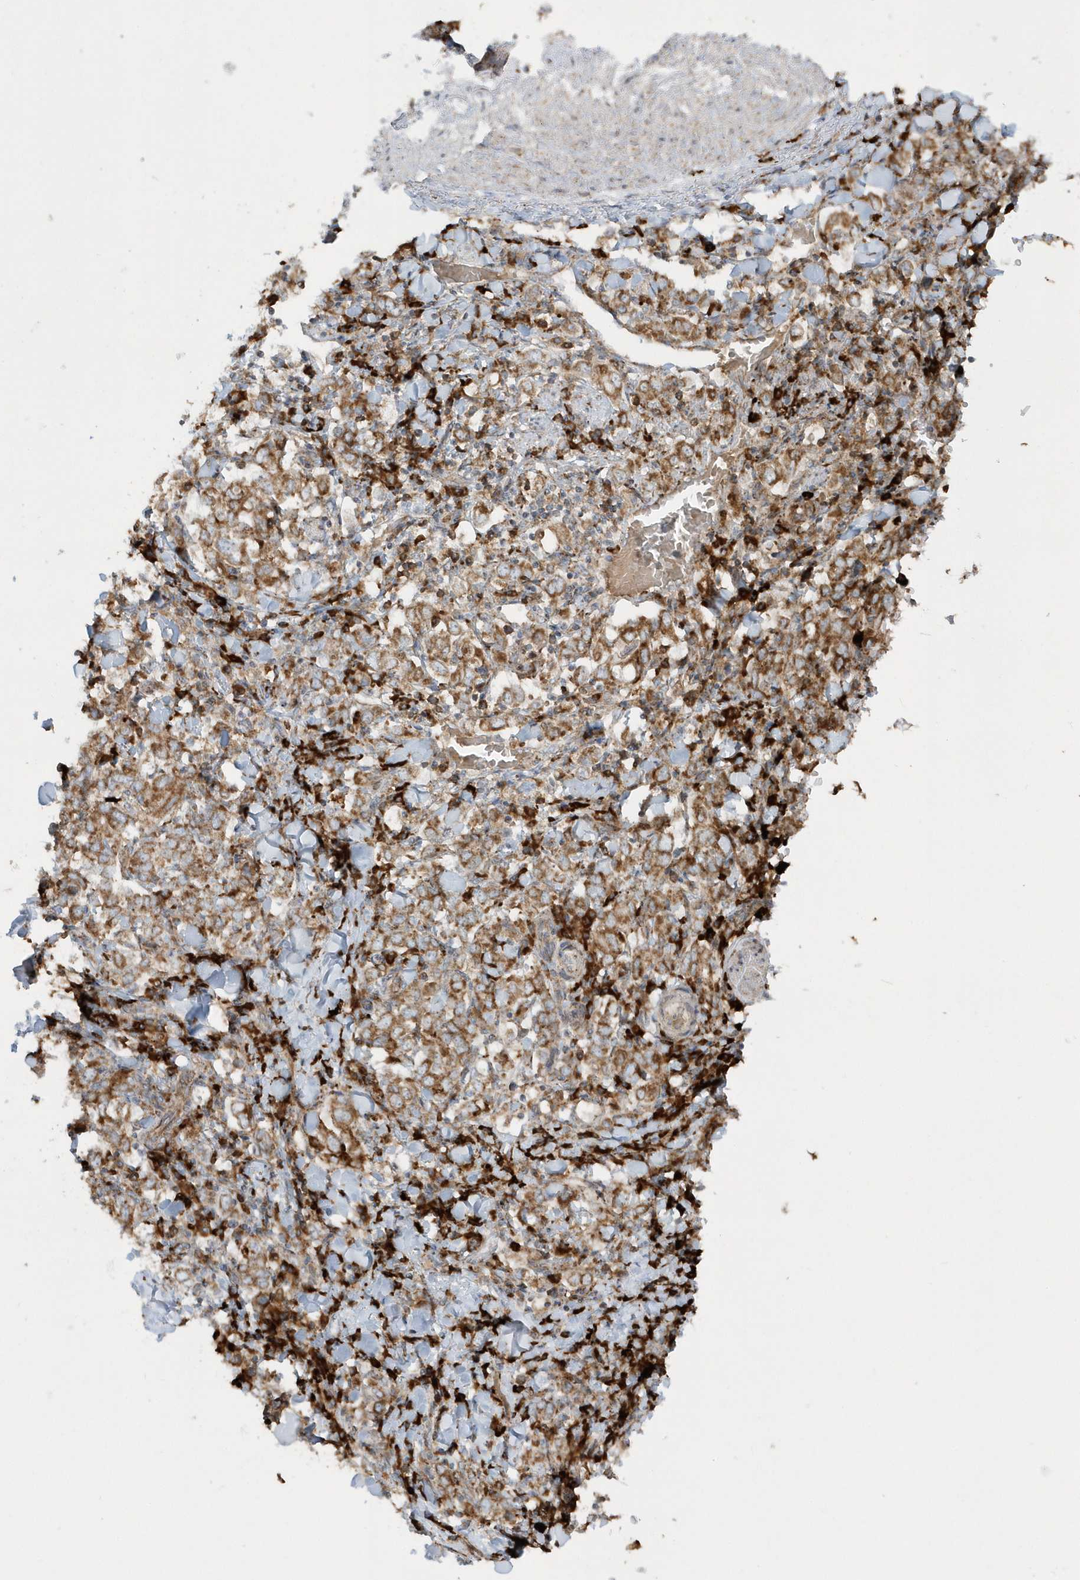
{"staining": {"intensity": "strong", "quantity": ">75%", "location": "cytoplasmic/membranous"}, "tissue": "stomach cancer", "cell_type": "Tumor cells", "image_type": "cancer", "snomed": [{"axis": "morphology", "description": "Adenocarcinoma, NOS"}, {"axis": "topography", "description": "Stomach, upper"}], "caption": "A histopathology image showing strong cytoplasmic/membranous expression in about >75% of tumor cells in stomach cancer, as visualized by brown immunohistochemical staining.", "gene": "SH3BP2", "patient": {"sex": "male", "age": 62}}